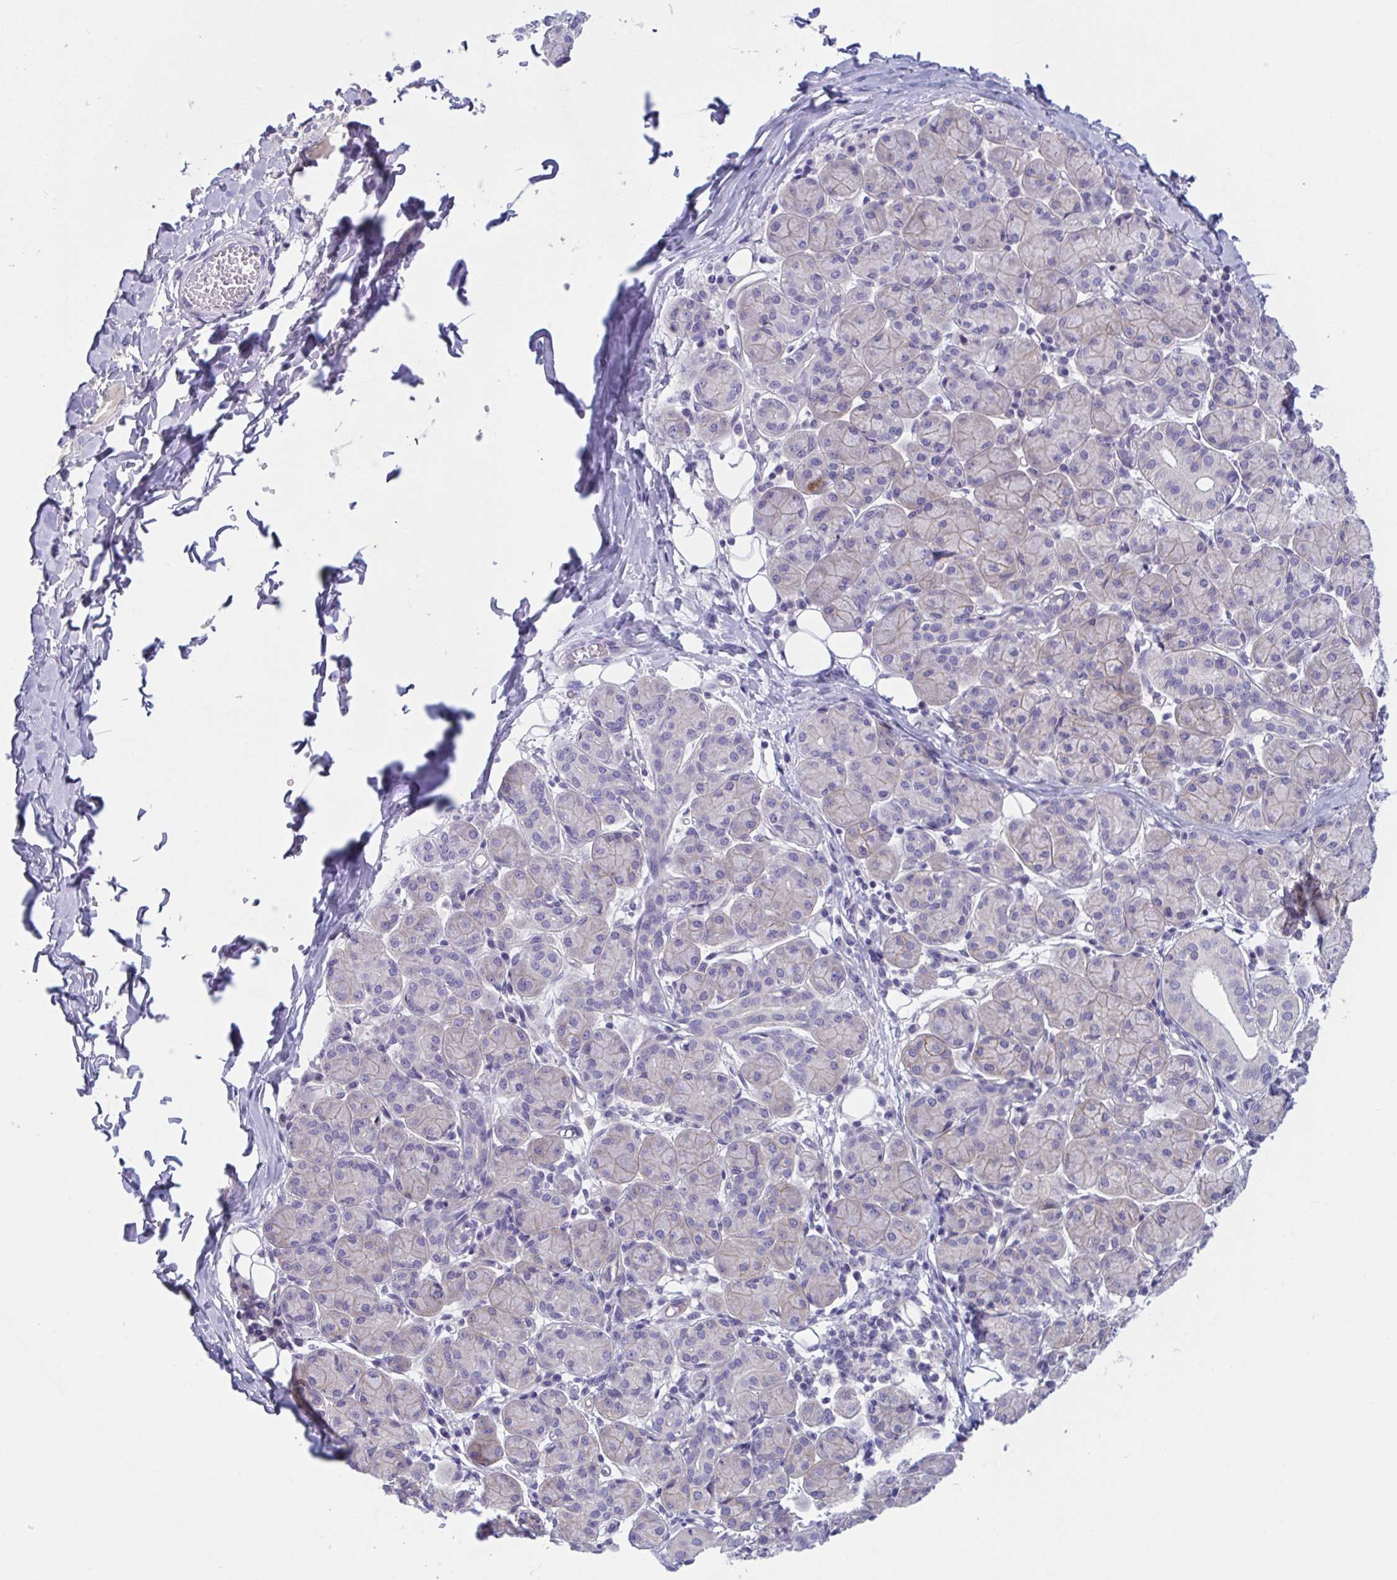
{"staining": {"intensity": "weak", "quantity": "25%-75%", "location": "cytoplasmic/membranous"}, "tissue": "salivary gland", "cell_type": "Glandular cells", "image_type": "normal", "snomed": [{"axis": "morphology", "description": "Normal tissue, NOS"}, {"axis": "morphology", "description": "Inflammation, NOS"}, {"axis": "topography", "description": "Lymph node"}, {"axis": "topography", "description": "Salivary gland"}], "caption": "Salivary gland stained with immunohistochemistry demonstrates weak cytoplasmic/membranous expression in approximately 25%-75% of glandular cells.", "gene": "TTC7B", "patient": {"sex": "male", "age": 3}}